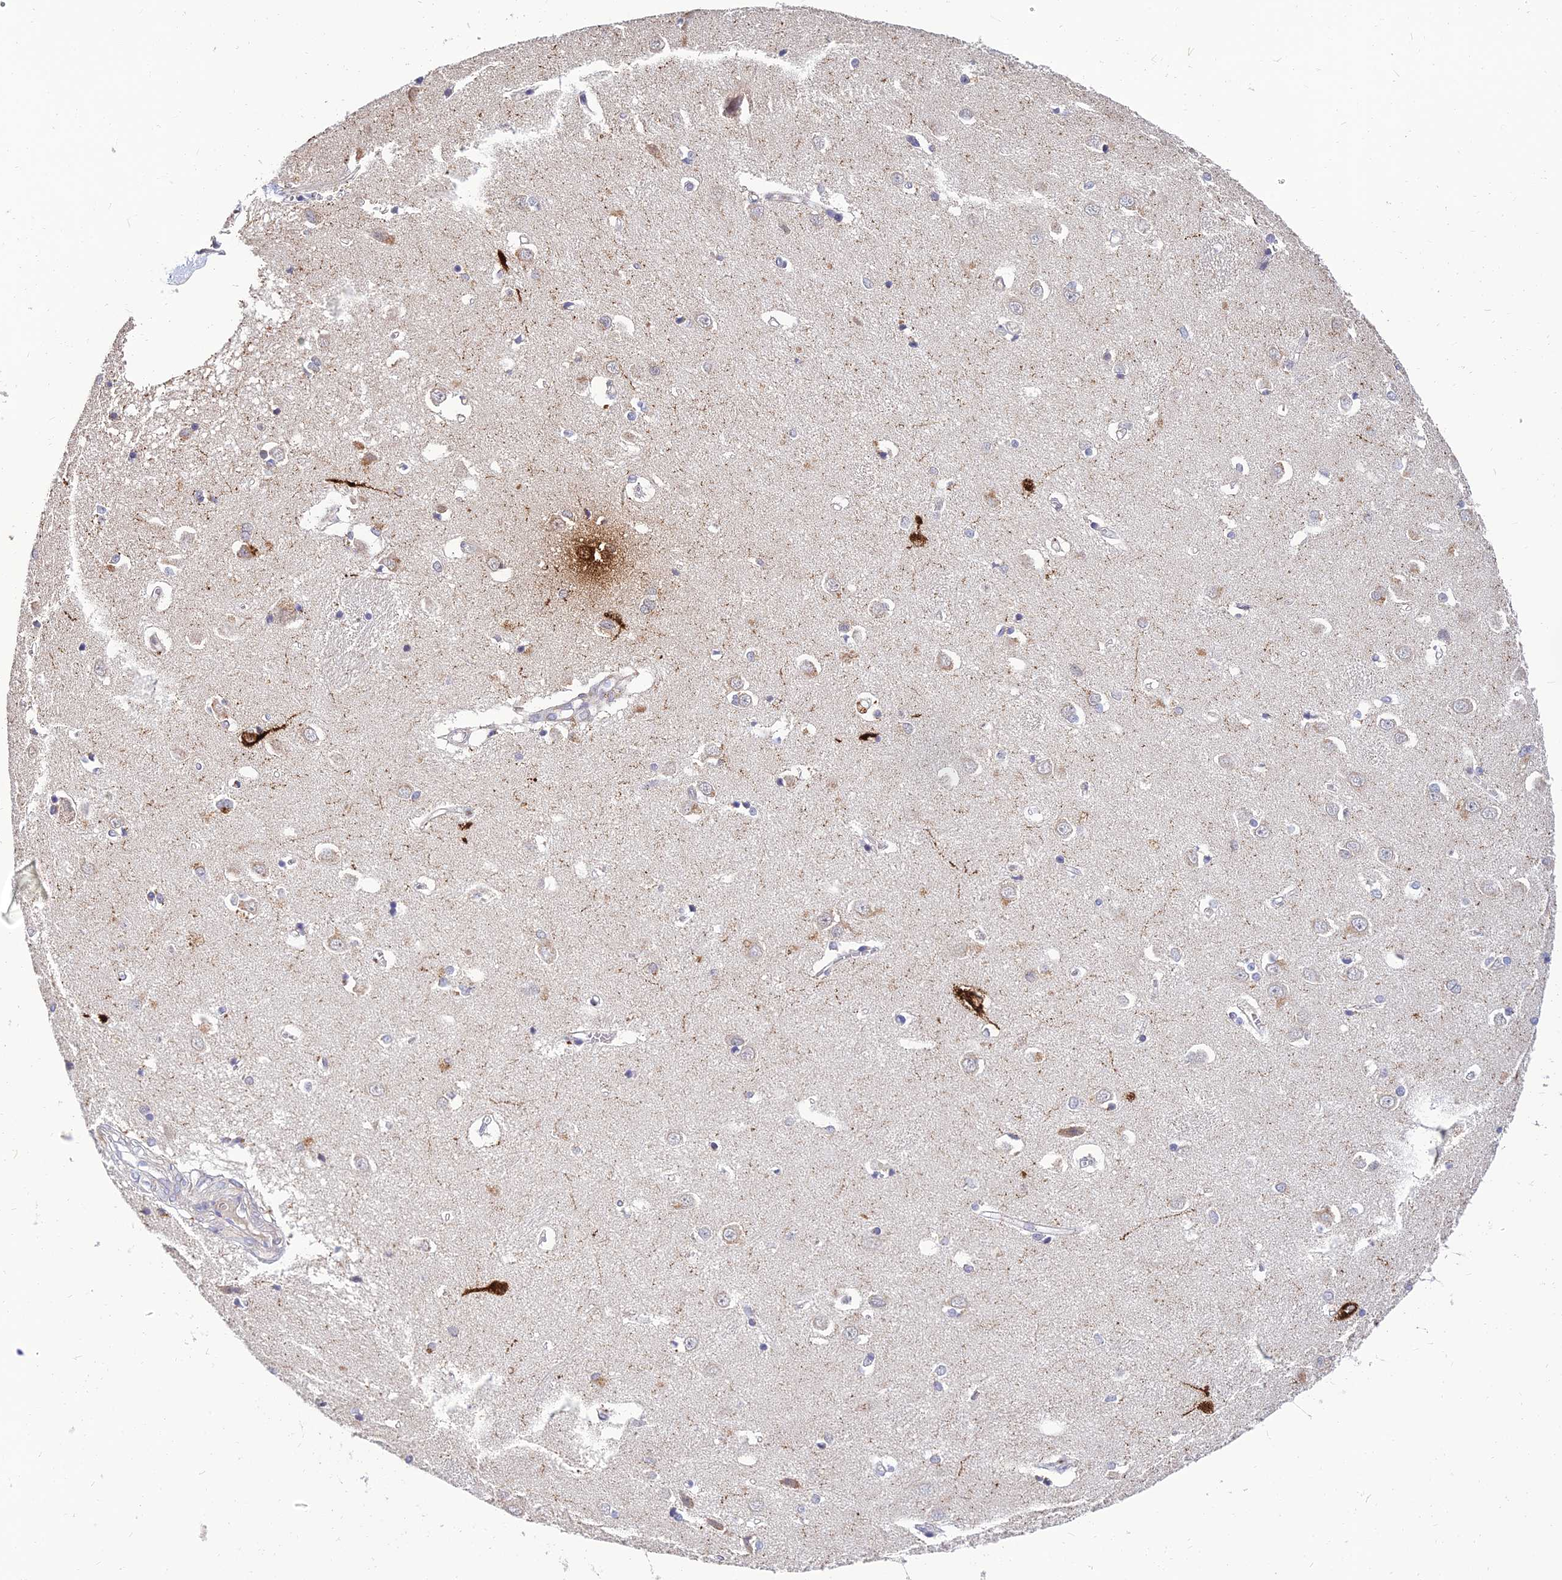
{"staining": {"intensity": "negative", "quantity": "none", "location": "none"}, "tissue": "caudate", "cell_type": "Glial cells", "image_type": "normal", "snomed": [{"axis": "morphology", "description": "Normal tissue, NOS"}, {"axis": "topography", "description": "Lateral ventricle wall"}], "caption": "High power microscopy micrograph of an immunohistochemistry (IHC) histopathology image of normal caudate, revealing no significant positivity in glial cells. (DAB (3,3'-diaminobenzidine) immunohistochemistry (IHC) visualized using brightfield microscopy, high magnification).", "gene": "NPY", "patient": {"sex": "male", "age": 37}}